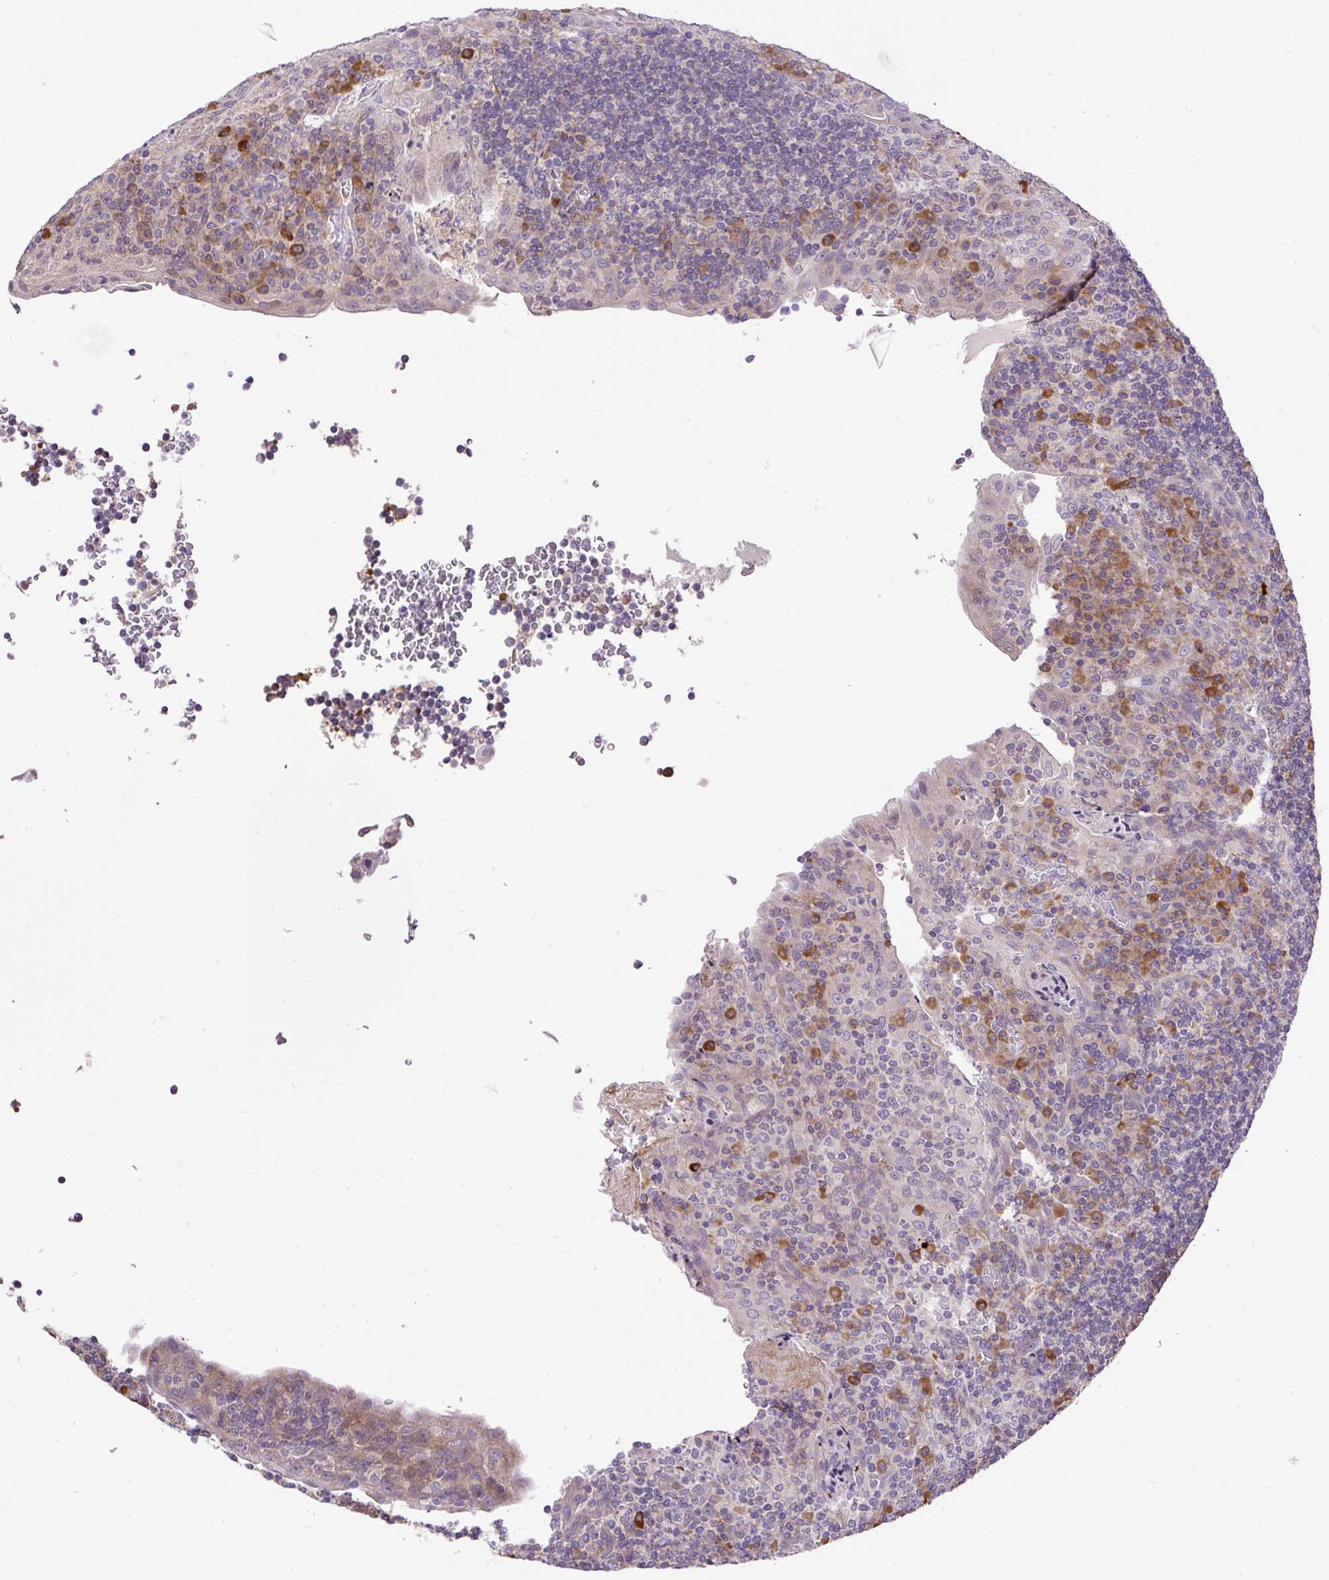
{"staining": {"intensity": "moderate", "quantity": "<25%", "location": "cytoplasmic/membranous"}, "tissue": "tonsil", "cell_type": "Germinal center cells", "image_type": "normal", "snomed": [{"axis": "morphology", "description": "Normal tissue, NOS"}, {"axis": "topography", "description": "Tonsil"}], "caption": "This micrograph shows IHC staining of benign human tonsil, with low moderate cytoplasmic/membranous positivity in approximately <25% of germinal center cells.", "gene": "PPME1", "patient": {"sex": "male", "age": 17}}